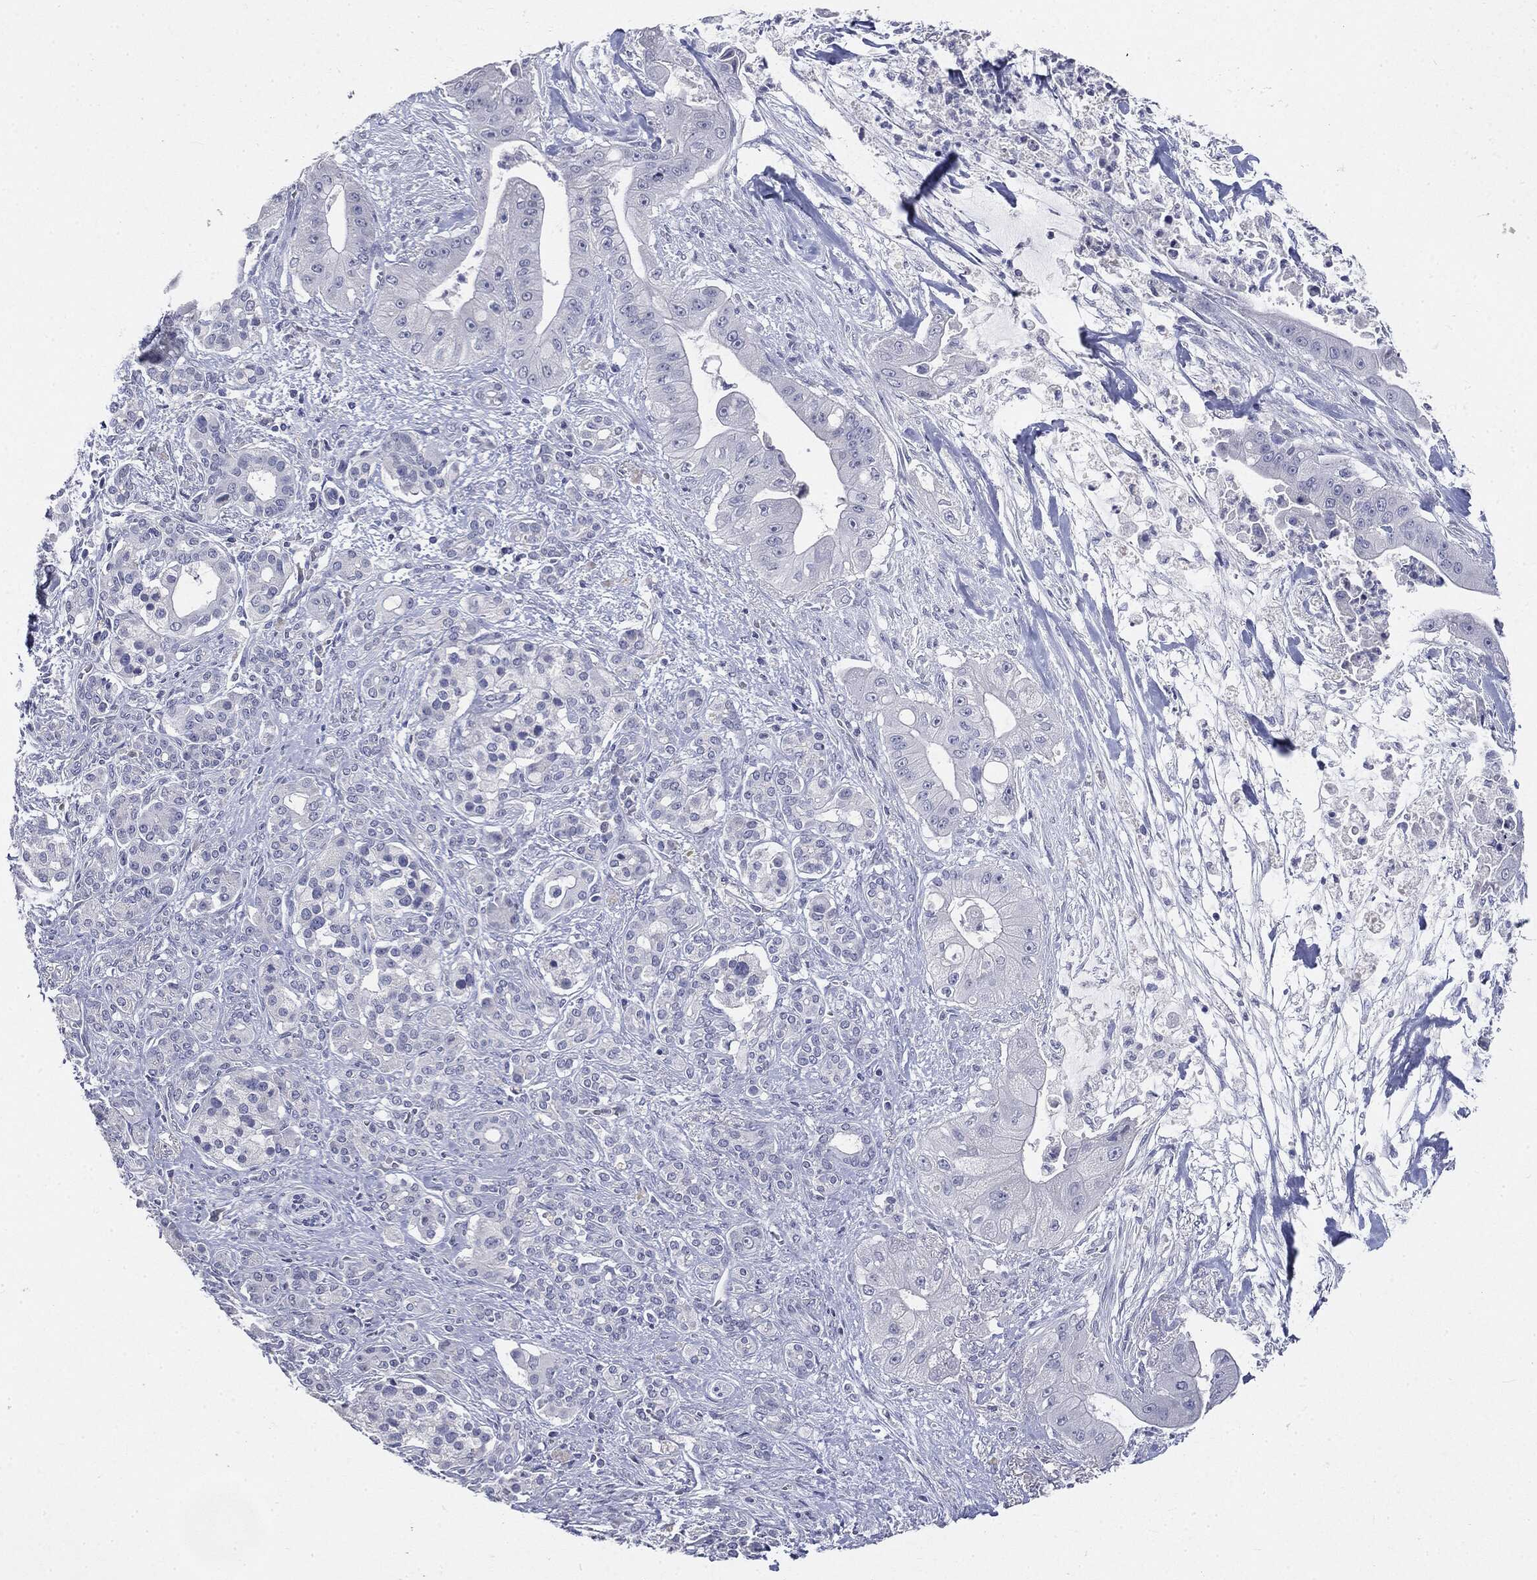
{"staining": {"intensity": "negative", "quantity": "none", "location": "none"}, "tissue": "pancreatic cancer", "cell_type": "Tumor cells", "image_type": "cancer", "snomed": [{"axis": "morphology", "description": "Normal tissue, NOS"}, {"axis": "morphology", "description": "Inflammation, NOS"}, {"axis": "morphology", "description": "Adenocarcinoma, NOS"}, {"axis": "topography", "description": "Pancreas"}], "caption": "The IHC photomicrograph has no significant positivity in tumor cells of pancreatic adenocarcinoma tissue. (DAB immunohistochemistry (IHC) visualized using brightfield microscopy, high magnification).", "gene": "CGB1", "patient": {"sex": "male", "age": 57}}